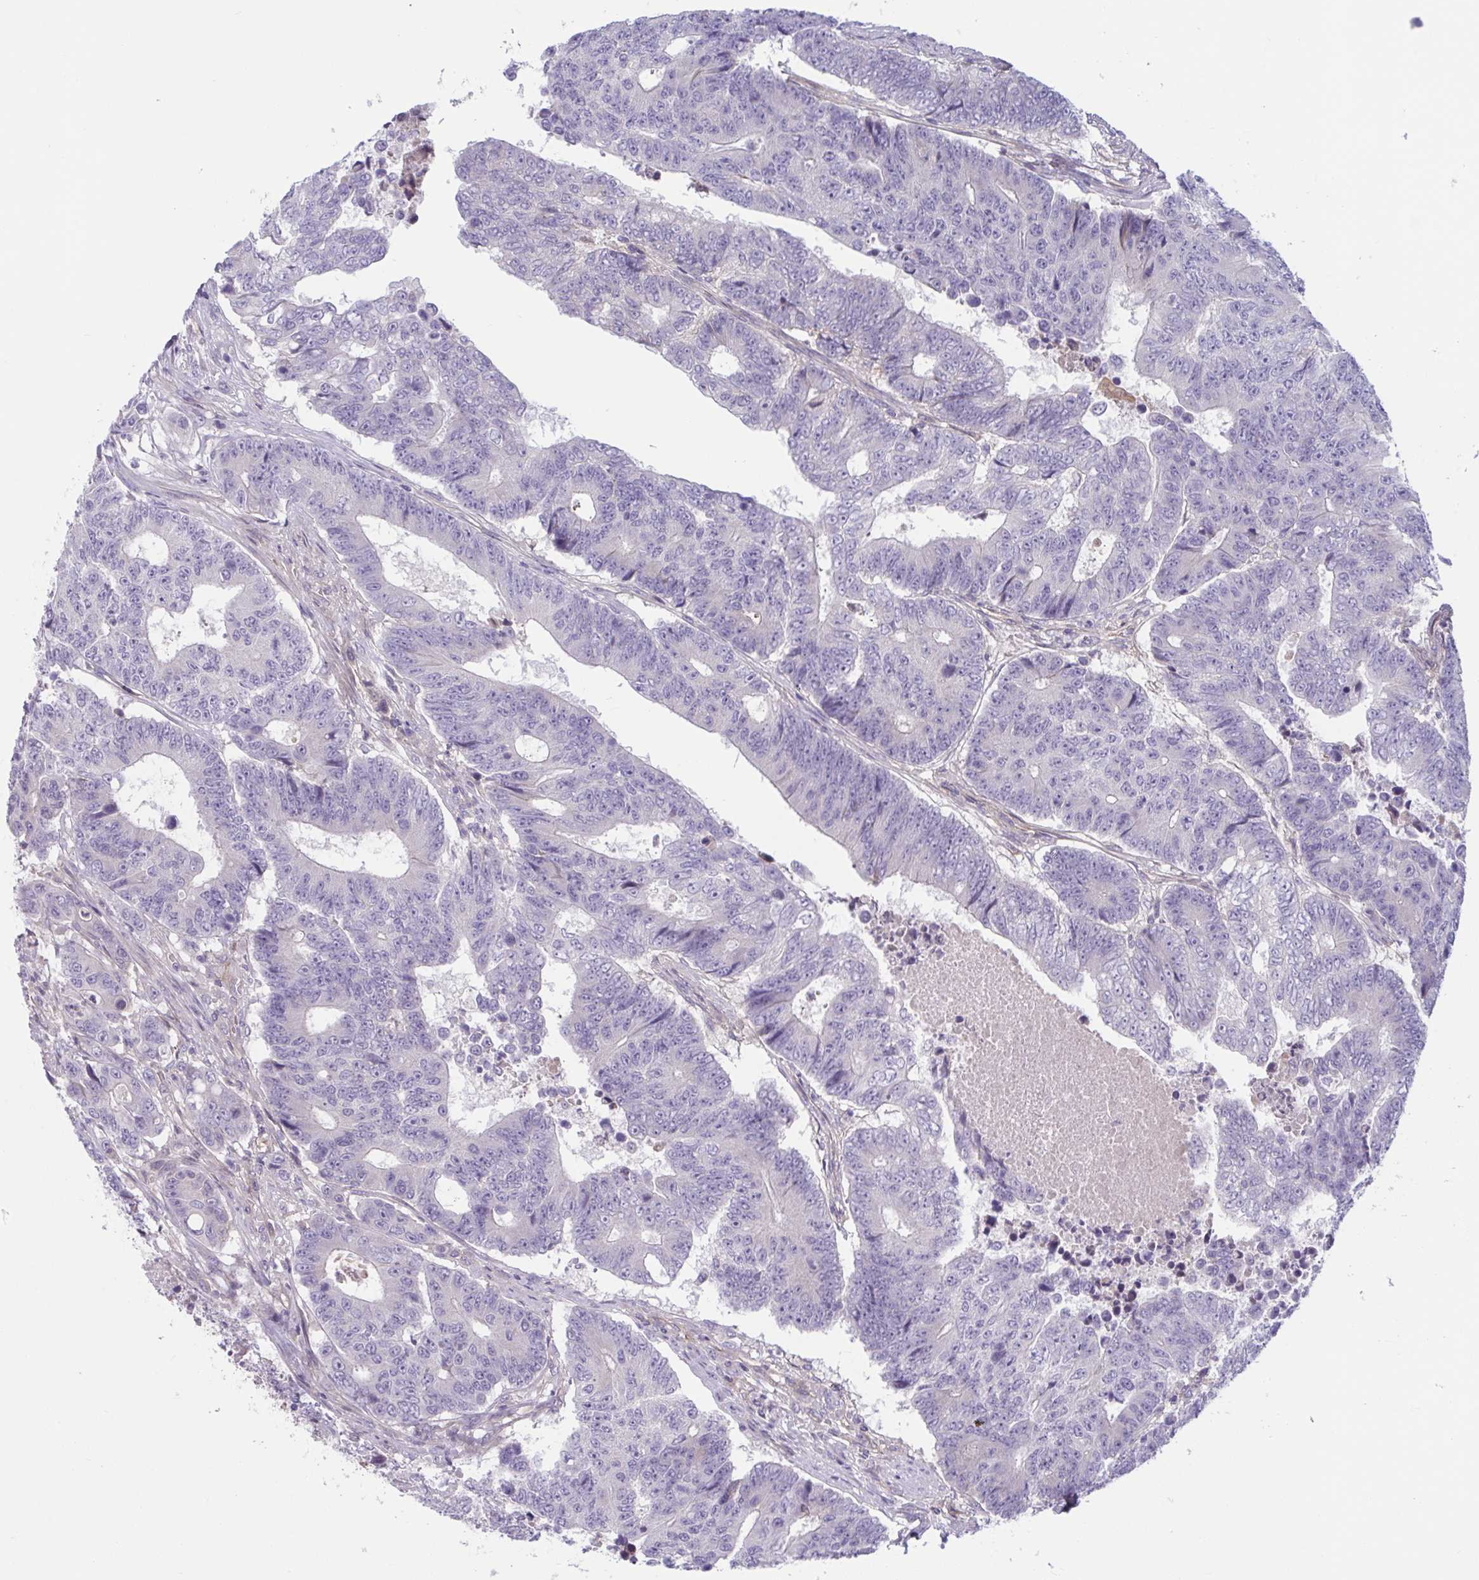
{"staining": {"intensity": "negative", "quantity": "none", "location": "none"}, "tissue": "colorectal cancer", "cell_type": "Tumor cells", "image_type": "cancer", "snomed": [{"axis": "morphology", "description": "Adenocarcinoma, NOS"}, {"axis": "topography", "description": "Colon"}], "caption": "Immunohistochemical staining of human colorectal cancer (adenocarcinoma) demonstrates no significant positivity in tumor cells.", "gene": "TTC7B", "patient": {"sex": "female", "age": 48}}